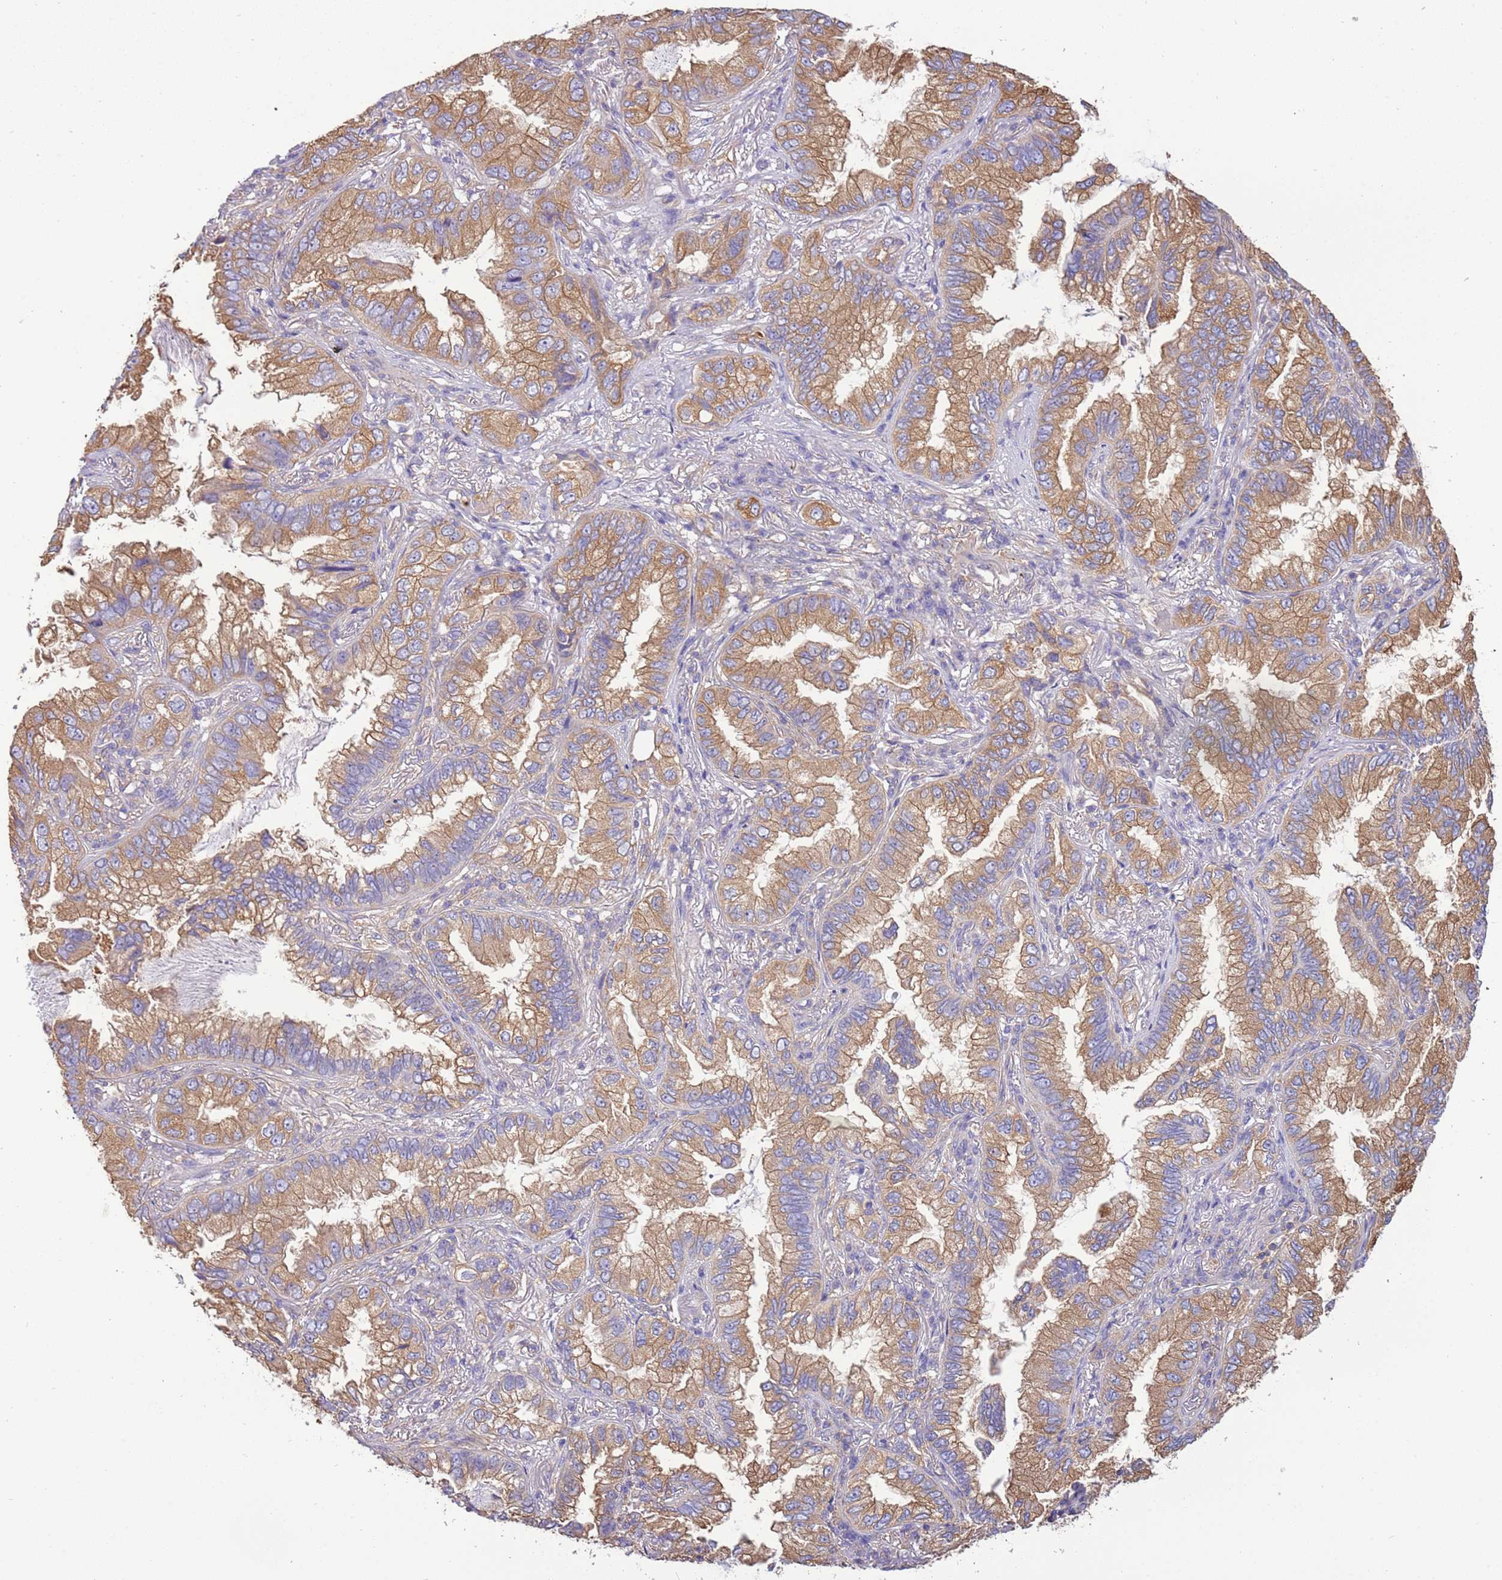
{"staining": {"intensity": "moderate", "quantity": ">75%", "location": "cytoplasmic/membranous"}, "tissue": "lung cancer", "cell_type": "Tumor cells", "image_type": "cancer", "snomed": [{"axis": "morphology", "description": "Adenocarcinoma, NOS"}, {"axis": "topography", "description": "Lung"}], "caption": "Protein analysis of lung adenocarcinoma tissue displays moderate cytoplasmic/membranous staining in about >75% of tumor cells.", "gene": "NAALADL1", "patient": {"sex": "female", "age": 69}}